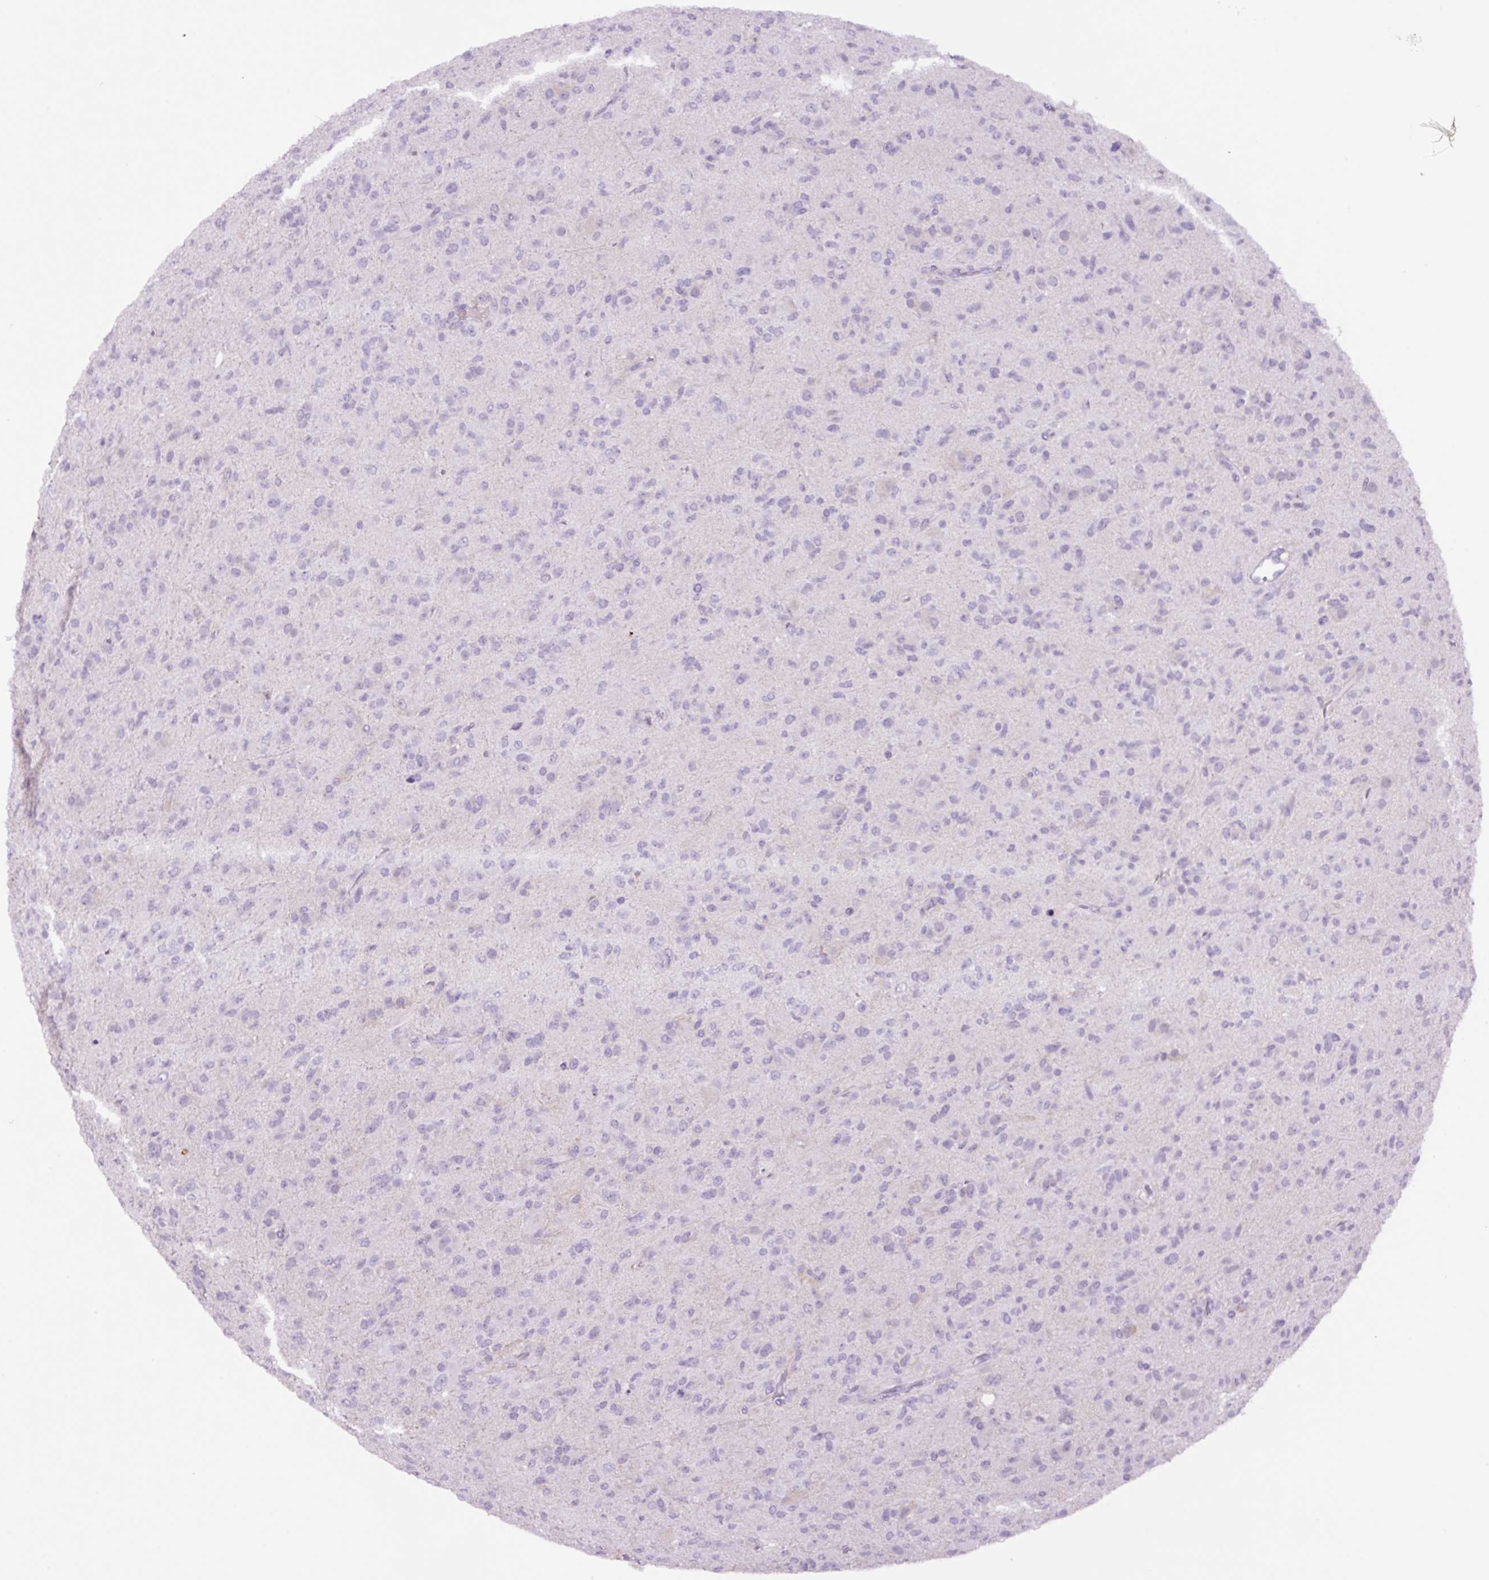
{"staining": {"intensity": "negative", "quantity": "none", "location": "none"}, "tissue": "glioma", "cell_type": "Tumor cells", "image_type": "cancer", "snomed": [{"axis": "morphology", "description": "Glioma, malignant, Low grade"}, {"axis": "topography", "description": "Brain"}], "caption": "This is a image of immunohistochemistry (IHC) staining of glioma, which shows no staining in tumor cells. (DAB IHC with hematoxylin counter stain).", "gene": "MFSD3", "patient": {"sex": "male", "age": 65}}